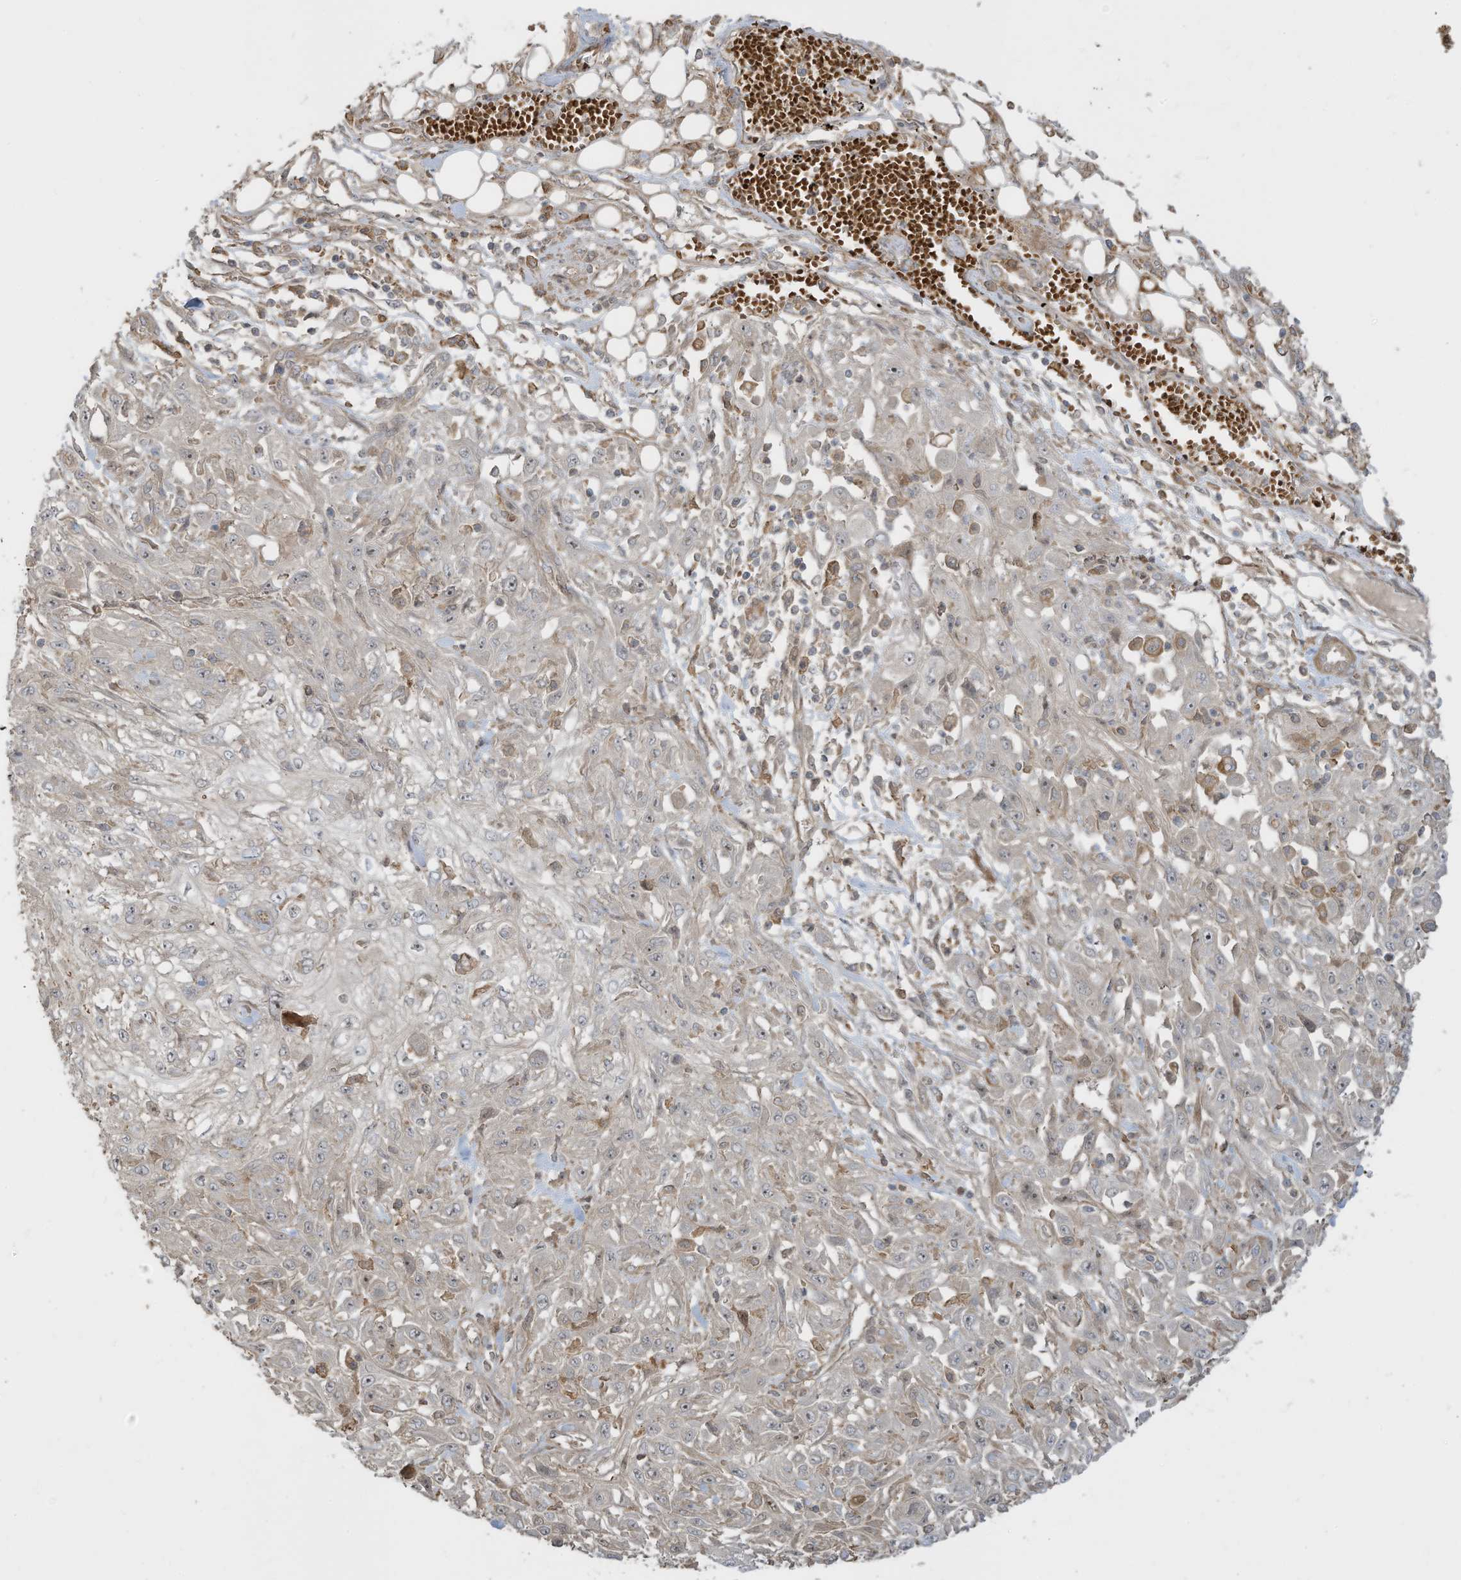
{"staining": {"intensity": "negative", "quantity": "none", "location": "none"}, "tissue": "skin cancer", "cell_type": "Tumor cells", "image_type": "cancer", "snomed": [{"axis": "morphology", "description": "Squamous cell carcinoma, NOS"}, {"axis": "morphology", "description": "Squamous cell carcinoma, metastatic, NOS"}, {"axis": "topography", "description": "Skin"}, {"axis": "topography", "description": "Lymph node"}], "caption": "Tumor cells show no significant protein staining in skin cancer.", "gene": "ENTR1", "patient": {"sex": "male", "age": 75}}